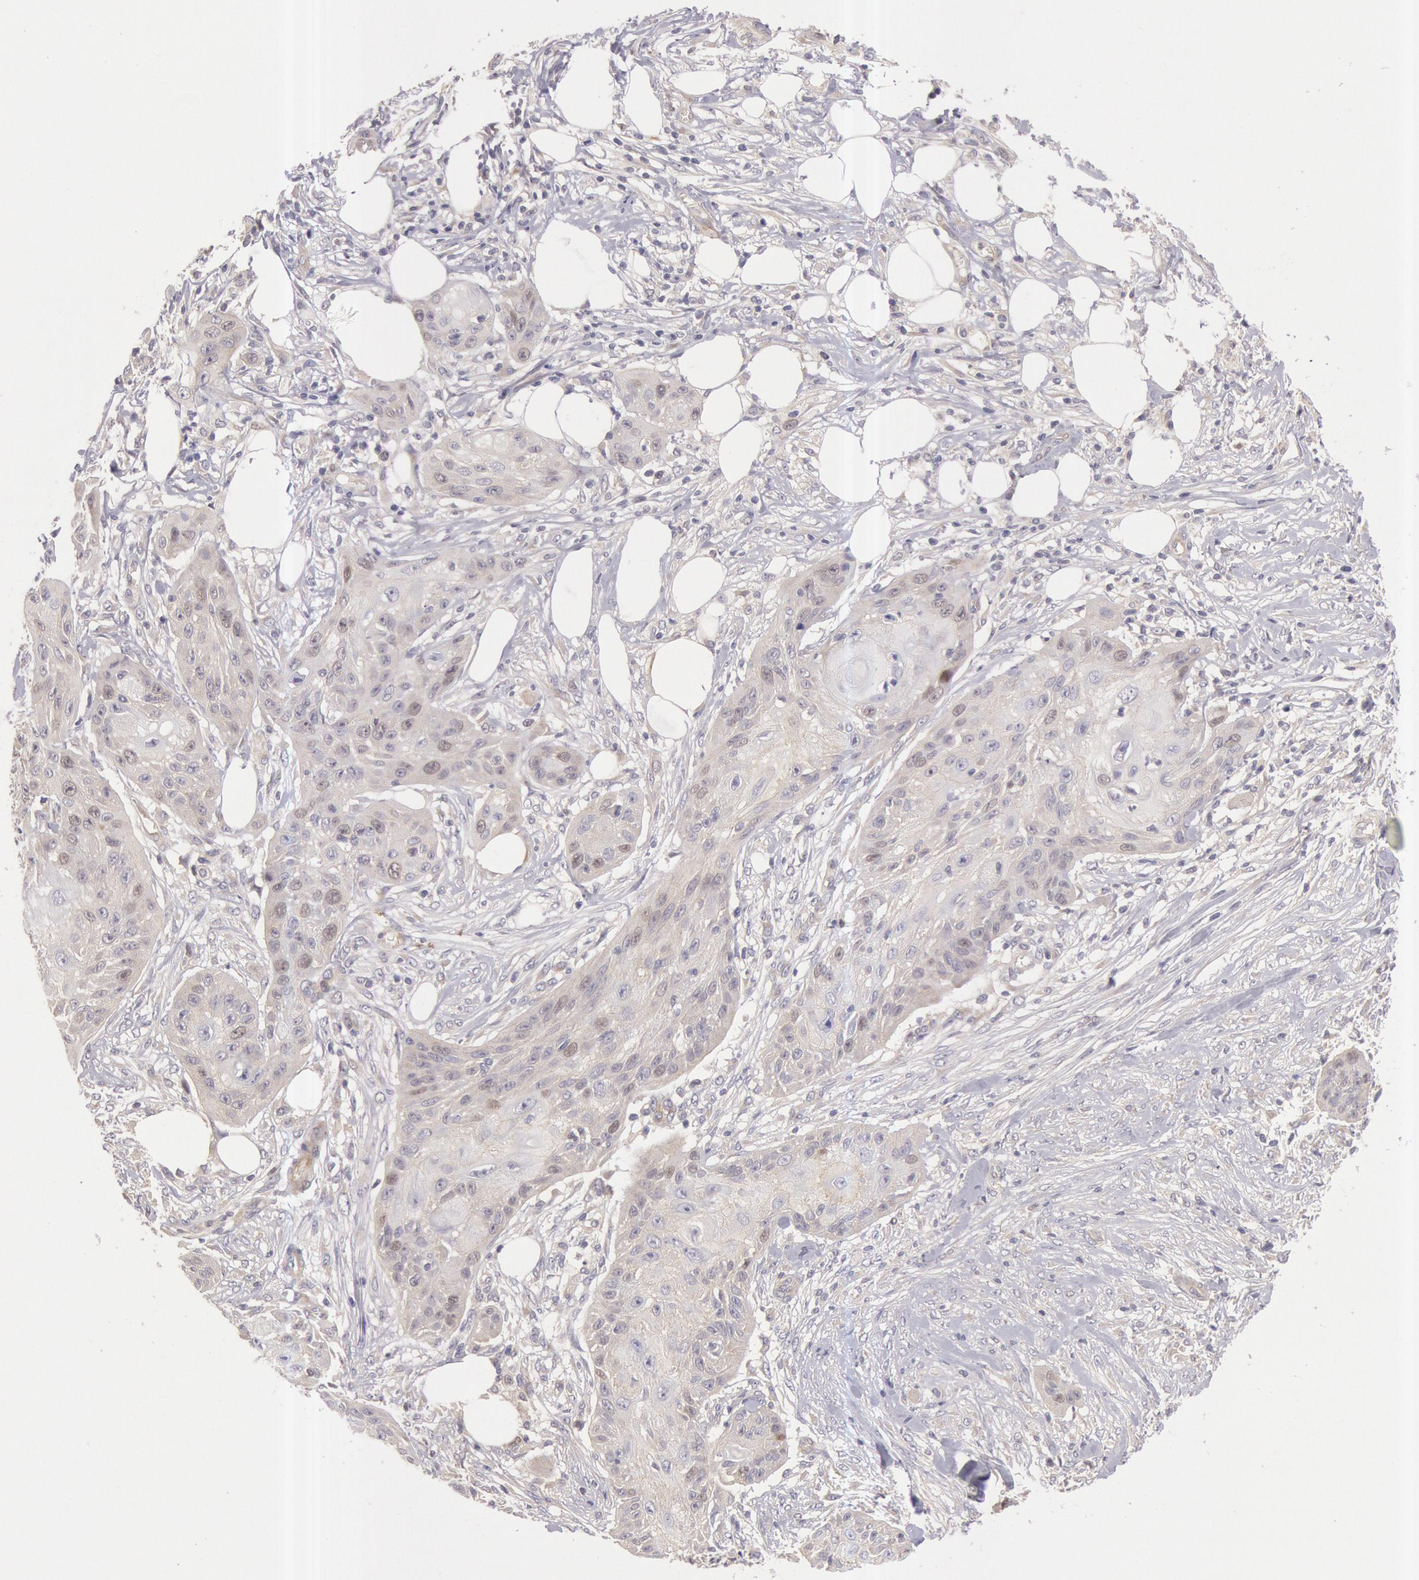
{"staining": {"intensity": "negative", "quantity": "none", "location": "none"}, "tissue": "skin cancer", "cell_type": "Tumor cells", "image_type": "cancer", "snomed": [{"axis": "morphology", "description": "Squamous cell carcinoma, NOS"}, {"axis": "topography", "description": "Skin"}], "caption": "Tumor cells show no significant staining in skin cancer (squamous cell carcinoma).", "gene": "AMOTL1", "patient": {"sex": "female", "age": 88}}